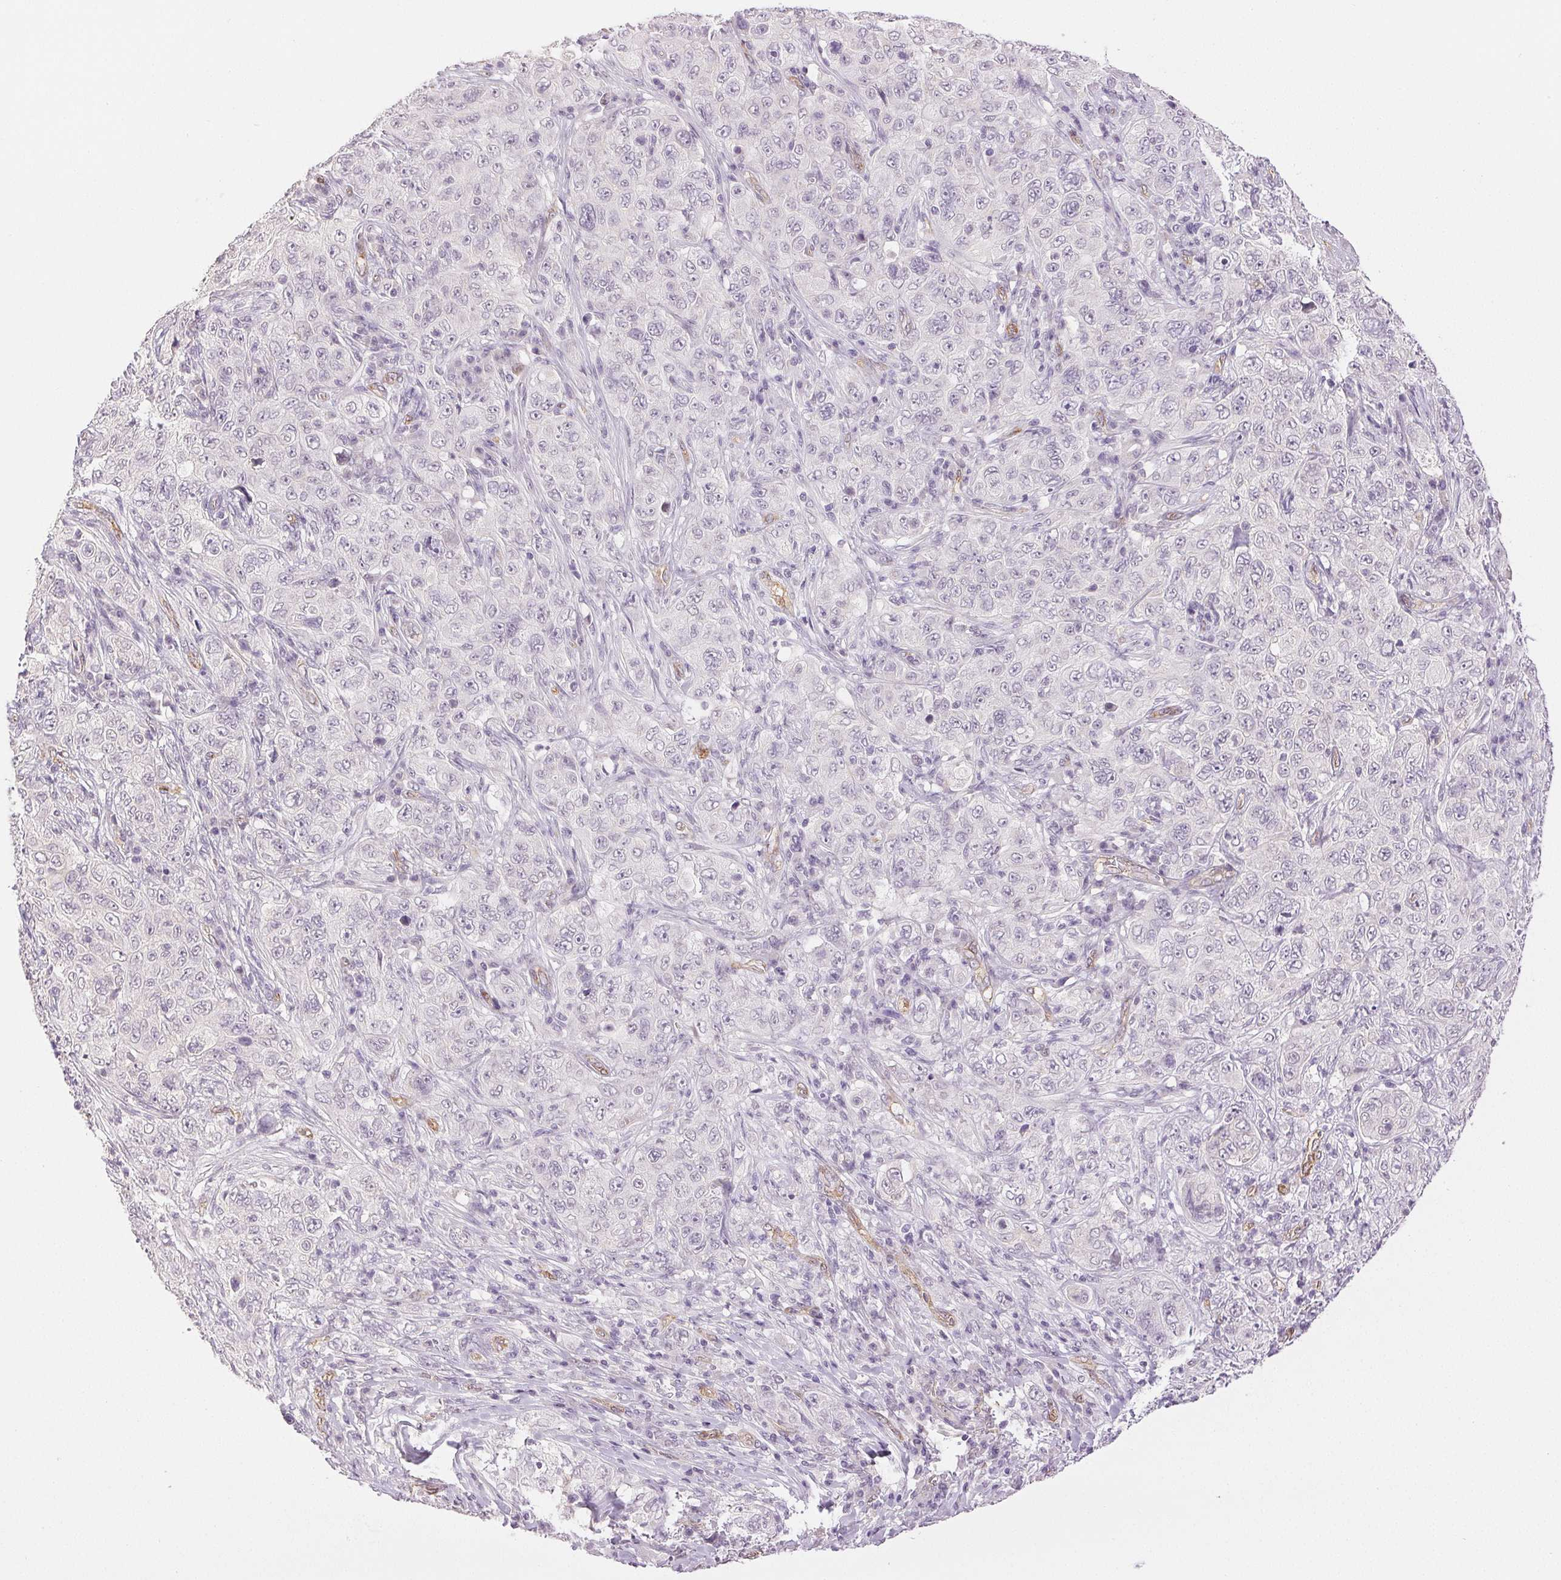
{"staining": {"intensity": "negative", "quantity": "none", "location": "none"}, "tissue": "pancreatic cancer", "cell_type": "Tumor cells", "image_type": "cancer", "snomed": [{"axis": "morphology", "description": "Adenocarcinoma, NOS"}, {"axis": "topography", "description": "Pancreas"}], "caption": "A high-resolution image shows immunohistochemistry staining of pancreatic adenocarcinoma, which demonstrates no significant staining in tumor cells.", "gene": "PLCB1", "patient": {"sex": "male", "age": 68}}